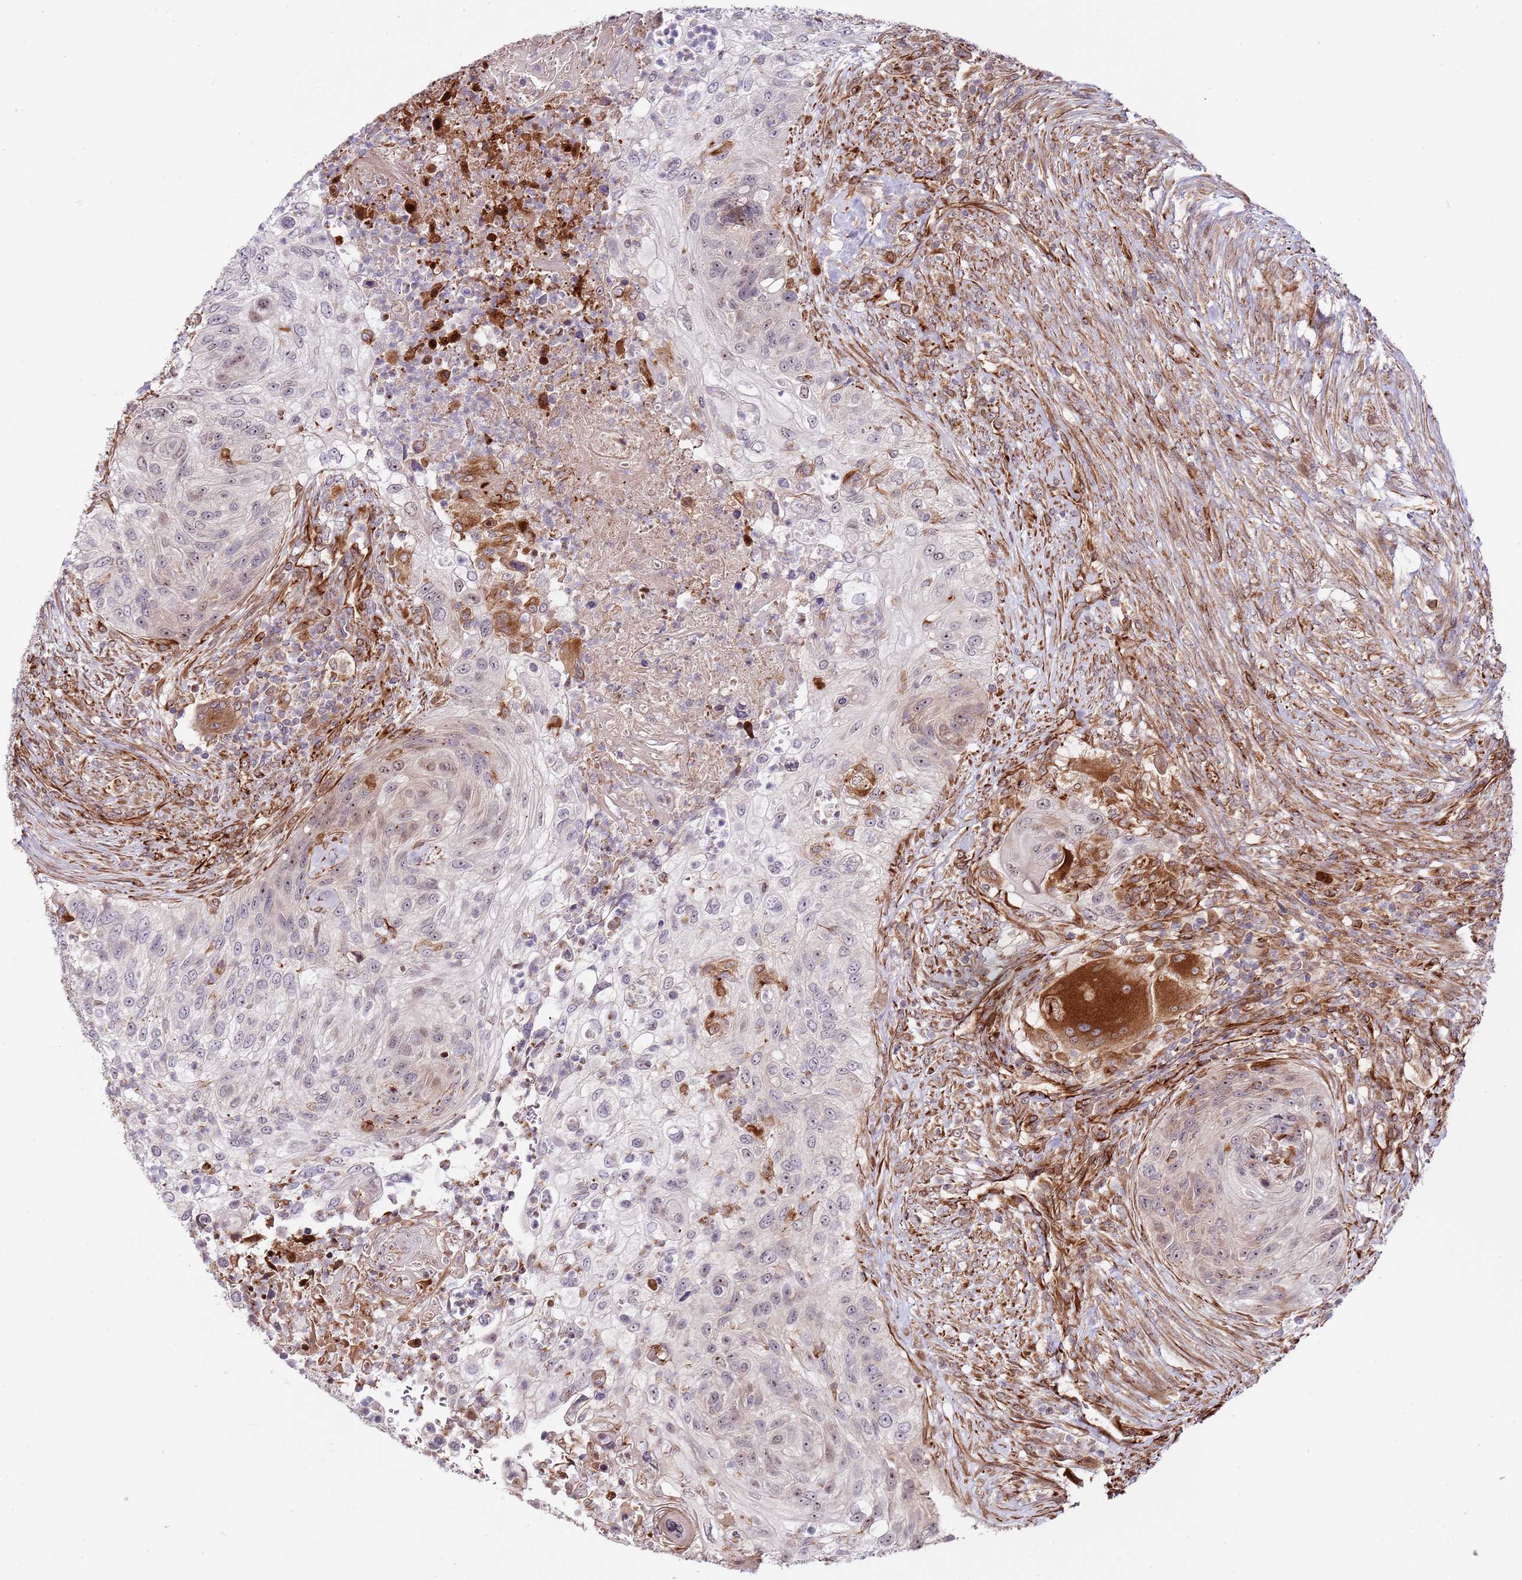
{"staining": {"intensity": "weak", "quantity": "<25%", "location": "cytoplasmic/membranous"}, "tissue": "urothelial cancer", "cell_type": "Tumor cells", "image_type": "cancer", "snomed": [{"axis": "morphology", "description": "Urothelial carcinoma, High grade"}, {"axis": "topography", "description": "Urinary bladder"}], "caption": "Protein analysis of urothelial cancer demonstrates no significant expression in tumor cells.", "gene": "NEK3", "patient": {"sex": "female", "age": 60}}